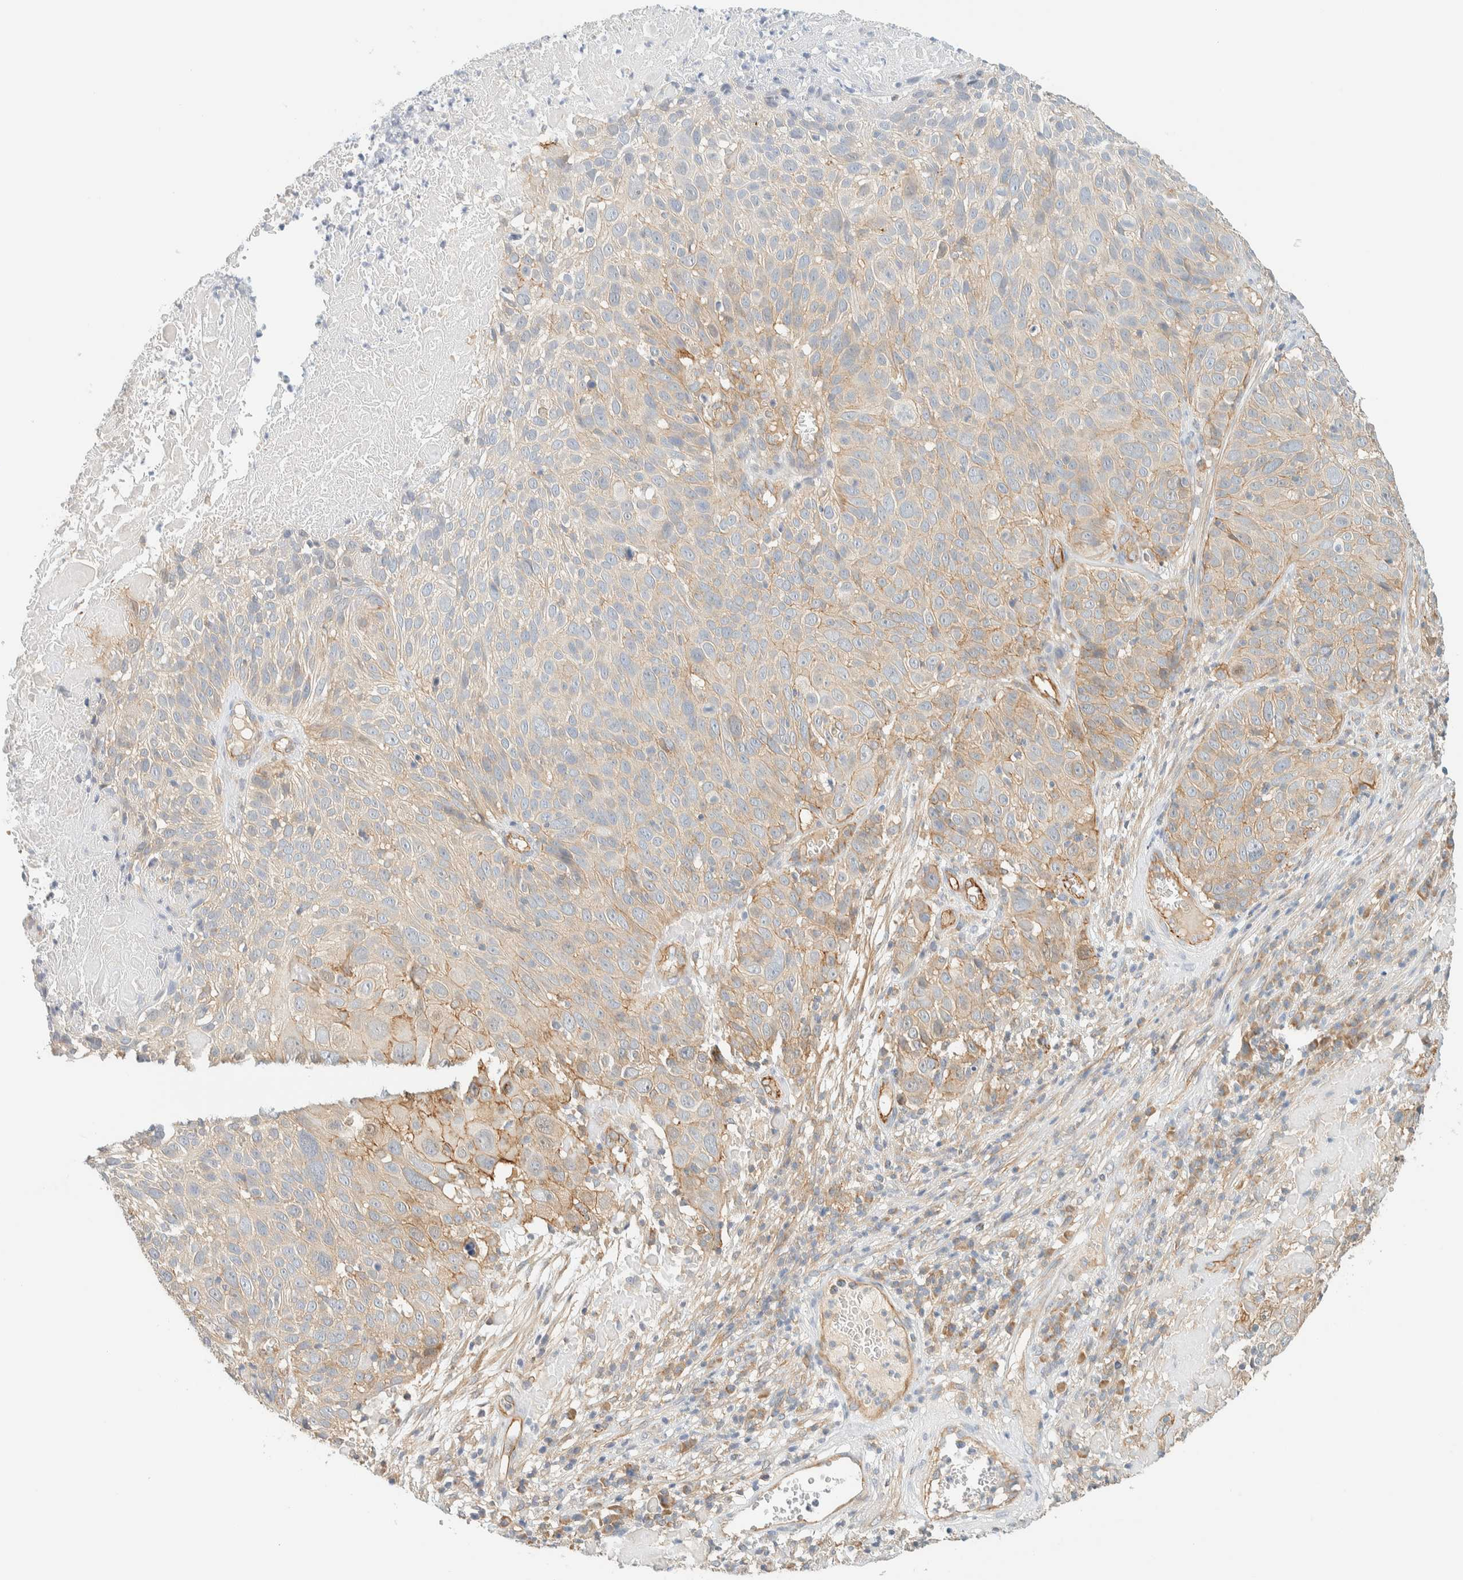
{"staining": {"intensity": "weak", "quantity": "<25%", "location": "cytoplasmic/membranous"}, "tissue": "cervical cancer", "cell_type": "Tumor cells", "image_type": "cancer", "snomed": [{"axis": "morphology", "description": "Squamous cell carcinoma, NOS"}, {"axis": "topography", "description": "Cervix"}], "caption": "This is a image of IHC staining of squamous cell carcinoma (cervical), which shows no expression in tumor cells.", "gene": "LIMA1", "patient": {"sex": "female", "age": 74}}